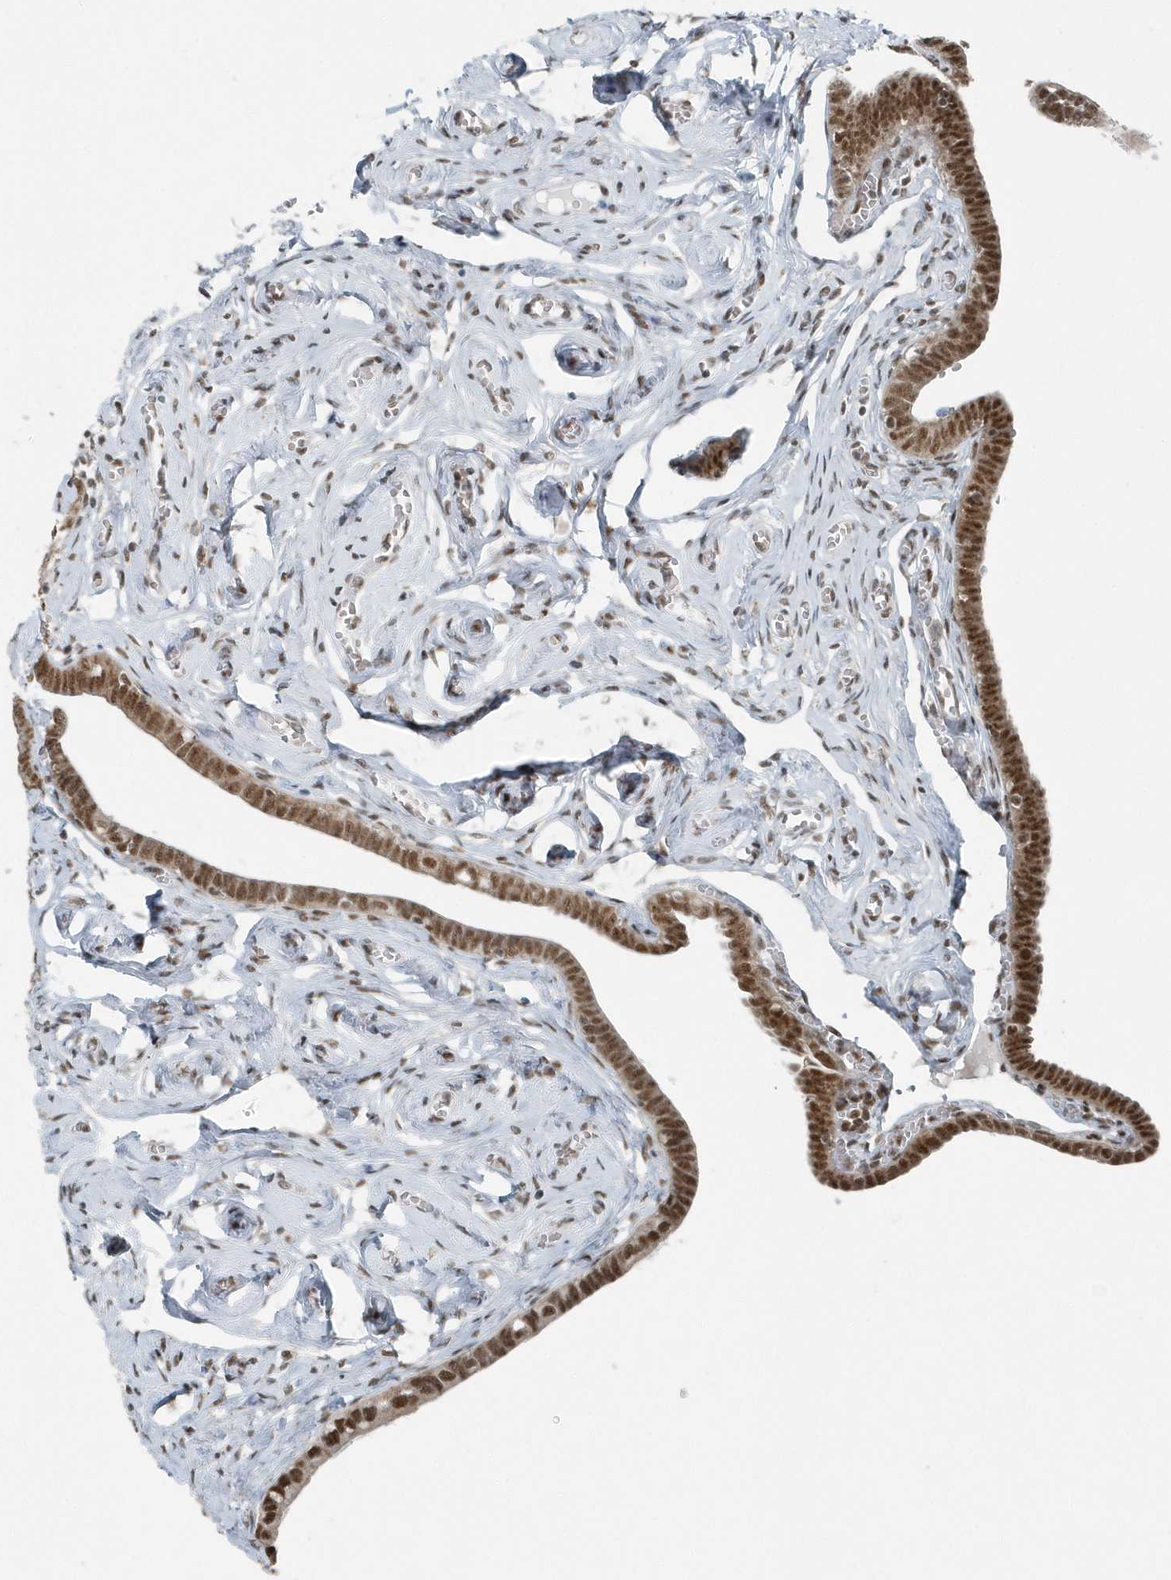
{"staining": {"intensity": "strong", "quantity": ">75%", "location": "nuclear"}, "tissue": "fallopian tube", "cell_type": "Glandular cells", "image_type": "normal", "snomed": [{"axis": "morphology", "description": "Normal tissue, NOS"}, {"axis": "topography", "description": "Fallopian tube"}], "caption": "A high amount of strong nuclear staining is appreciated in about >75% of glandular cells in unremarkable fallopian tube.", "gene": "YTHDC1", "patient": {"sex": "female", "age": 71}}